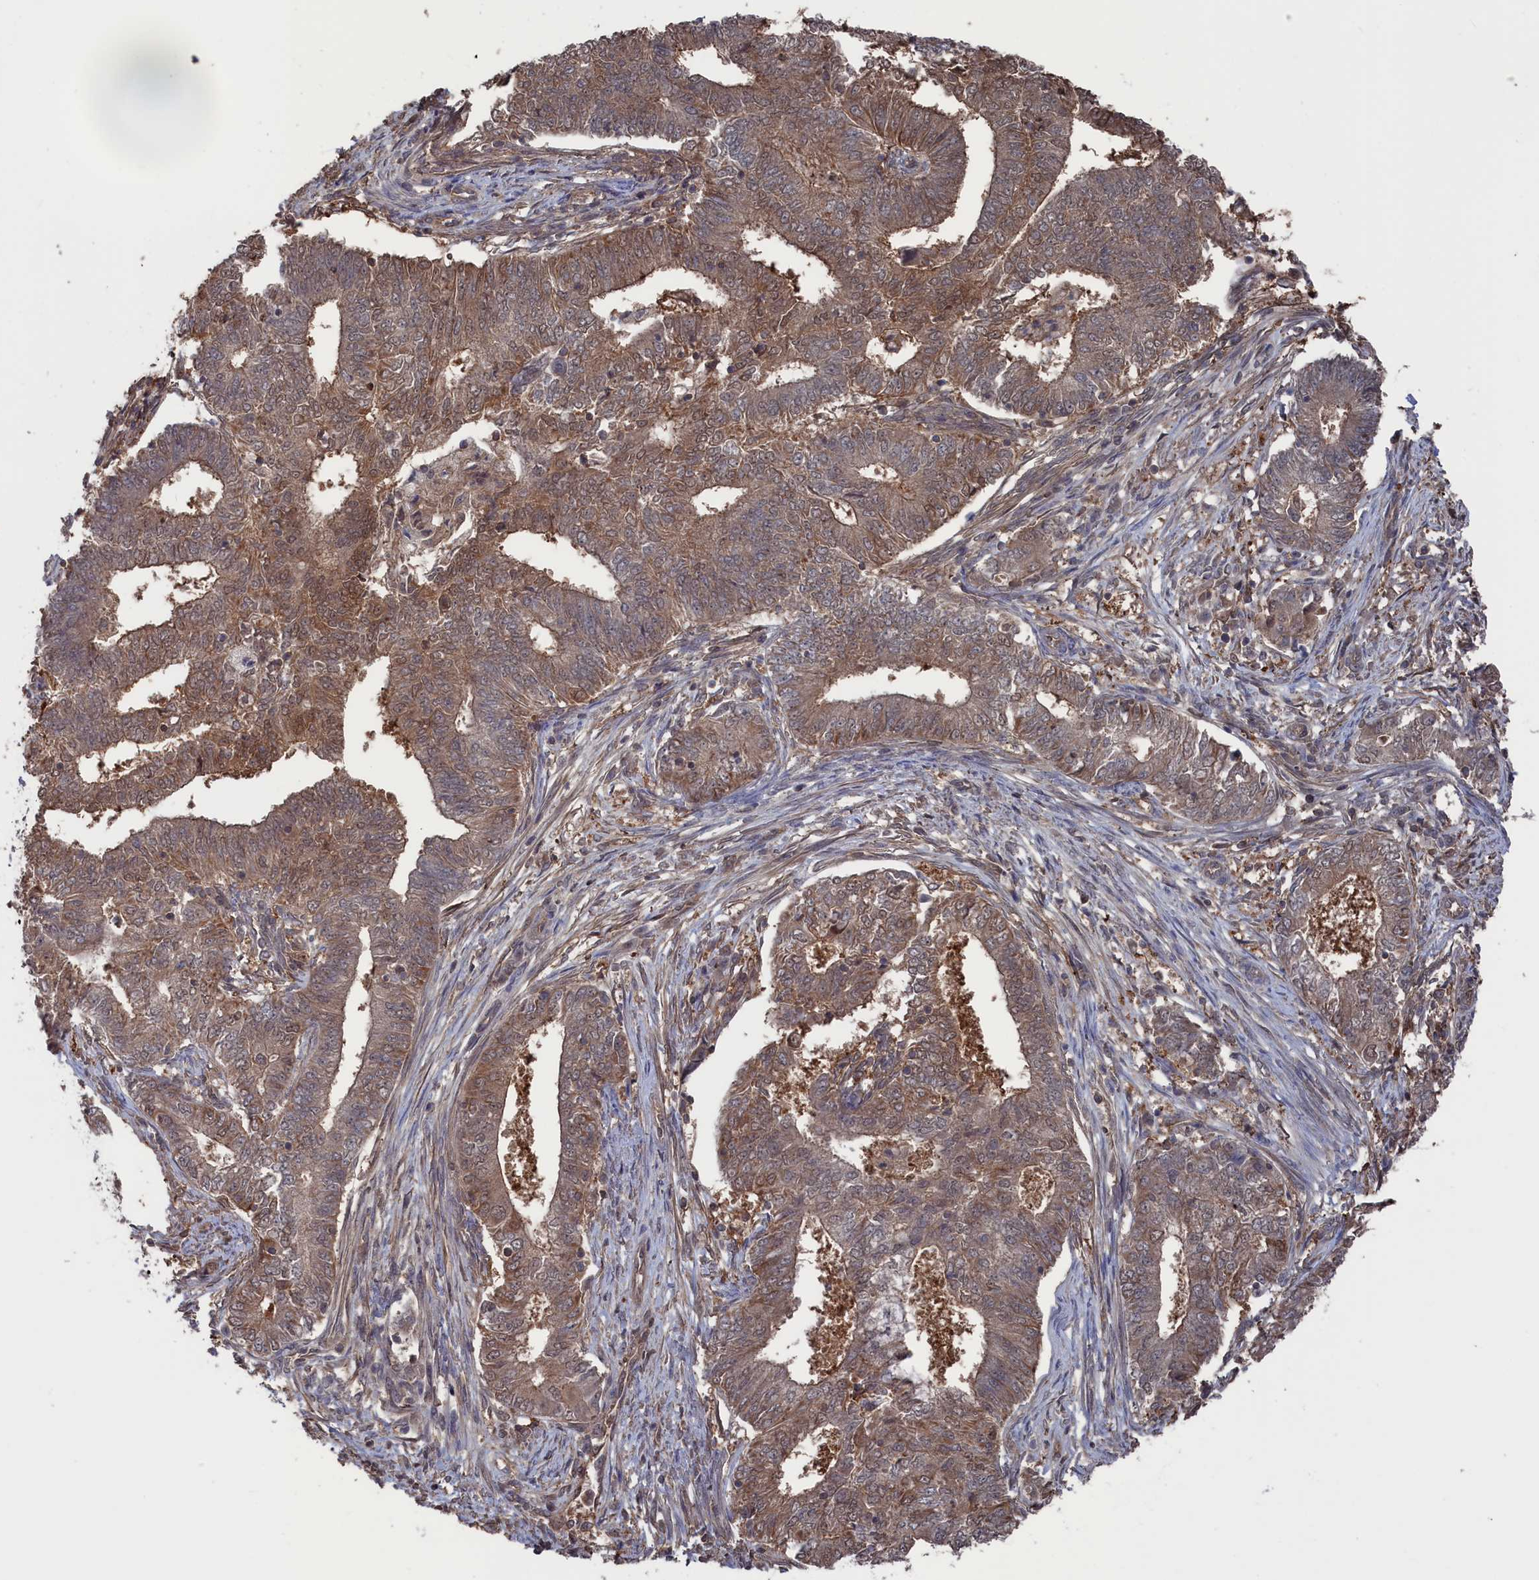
{"staining": {"intensity": "moderate", "quantity": ">75%", "location": "cytoplasmic/membranous,nuclear"}, "tissue": "endometrial cancer", "cell_type": "Tumor cells", "image_type": "cancer", "snomed": [{"axis": "morphology", "description": "Adenocarcinoma, NOS"}, {"axis": "topography", "description": "Endometrium"}], "caption": "Endometrial cancer stained with DAB (3,3'-diaminobenzidine) IHC displays medium levels of moderate cytoplasmic/membranous and nuclear staining in about >75% of tumor cells. The protein of interest is stained brown, and the nuclei are stained in blue (DAB IHC with brightfield microscopy, high magnification).", "gene": "NUTF2", "patient": {"sex": "female", "age": 62}}